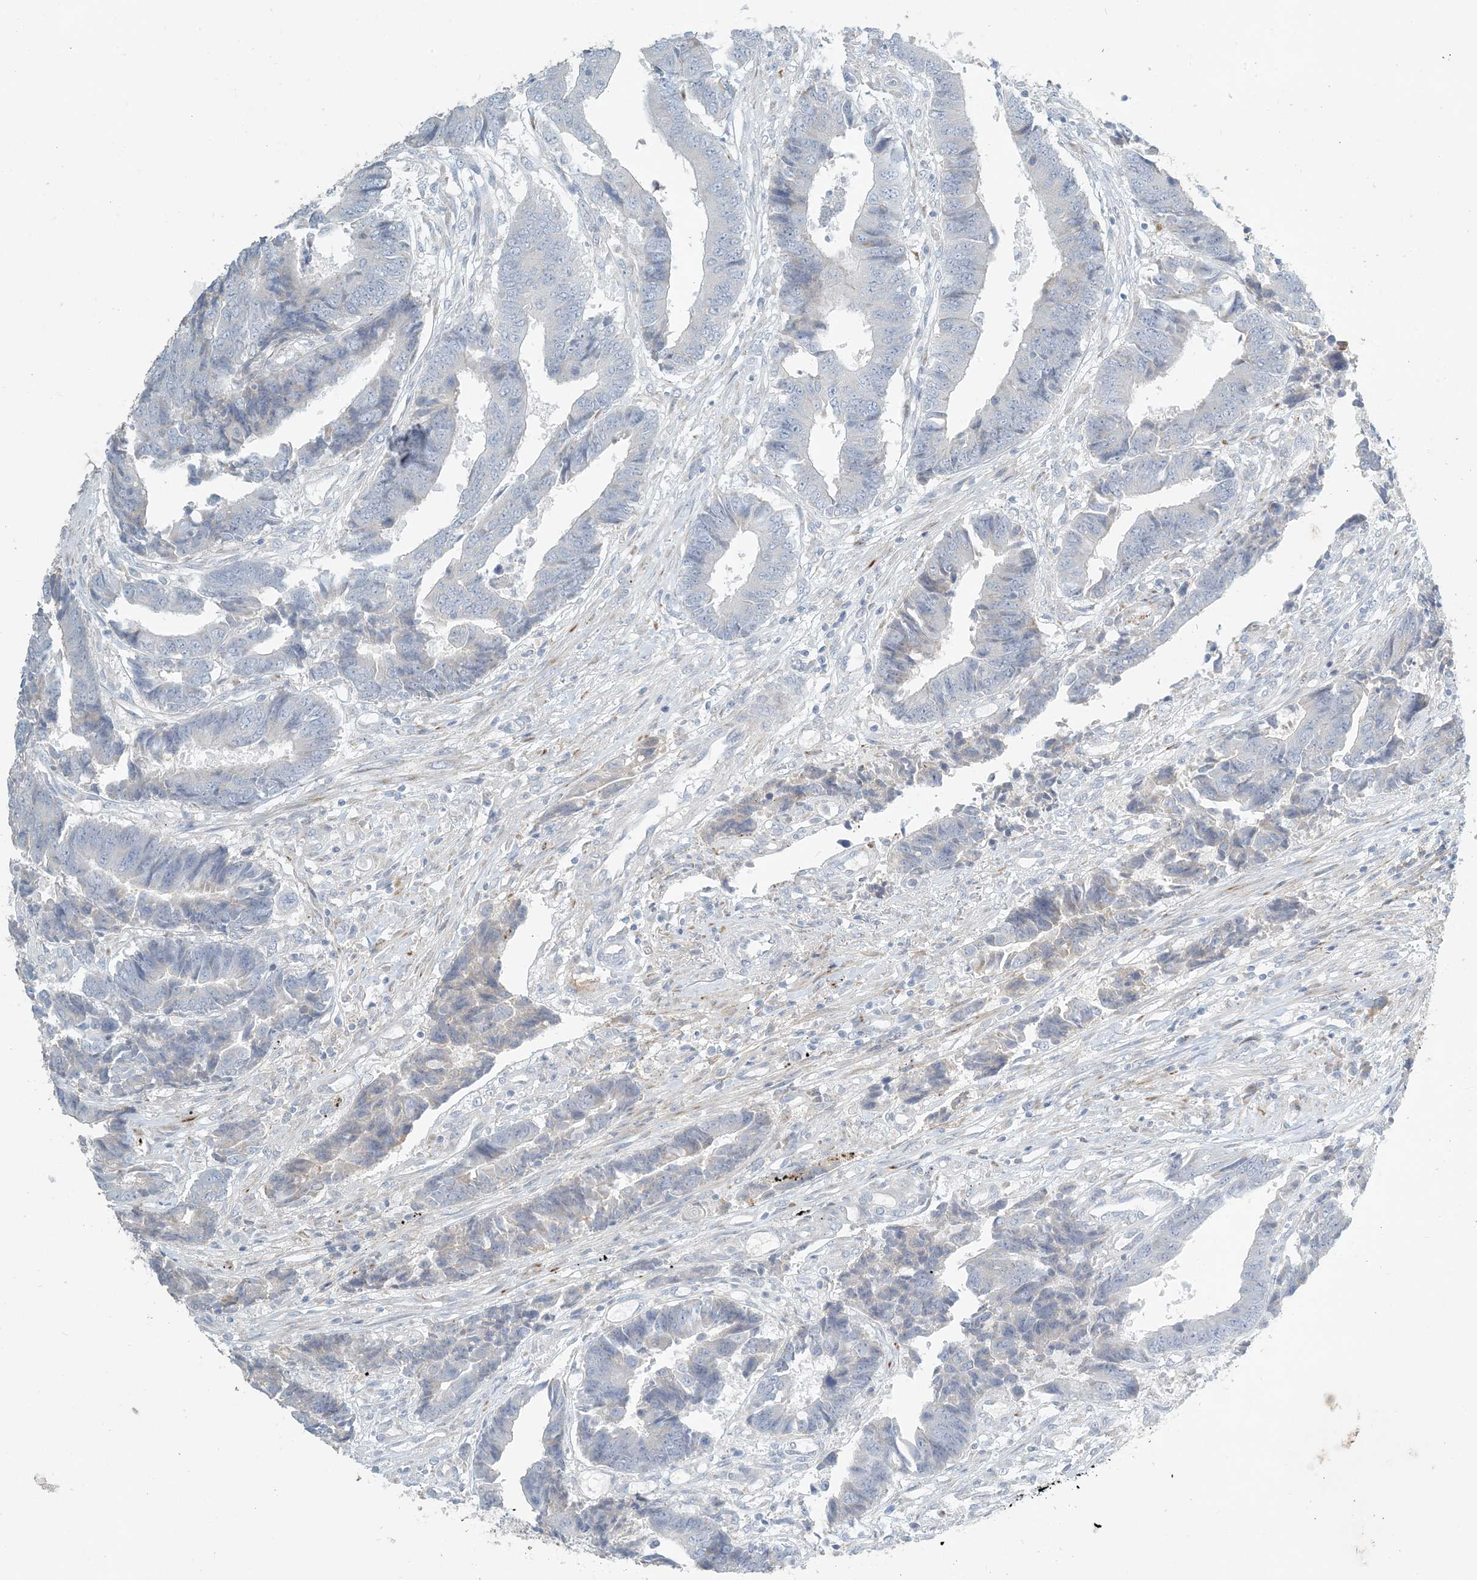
{"staining": {"intensity": "negative", "quantity": "none", "location": "none"}, "tissue": "colorectal cancer", "cell_type": "Tumor cells", "image_type": "cancer", "snomed": [{"axis": "morphology", "description": "Adenocarcinoma, NOS"}, {"axis": "topography", "description": "Rectum"}], "caption": "Tumor cells are negative for protein expression in human adenocarcinoma (colorectal). Nuclei are stained in blue.", "gene": "ZNF385D", "patient": {"sex": "male", "age": 84}}